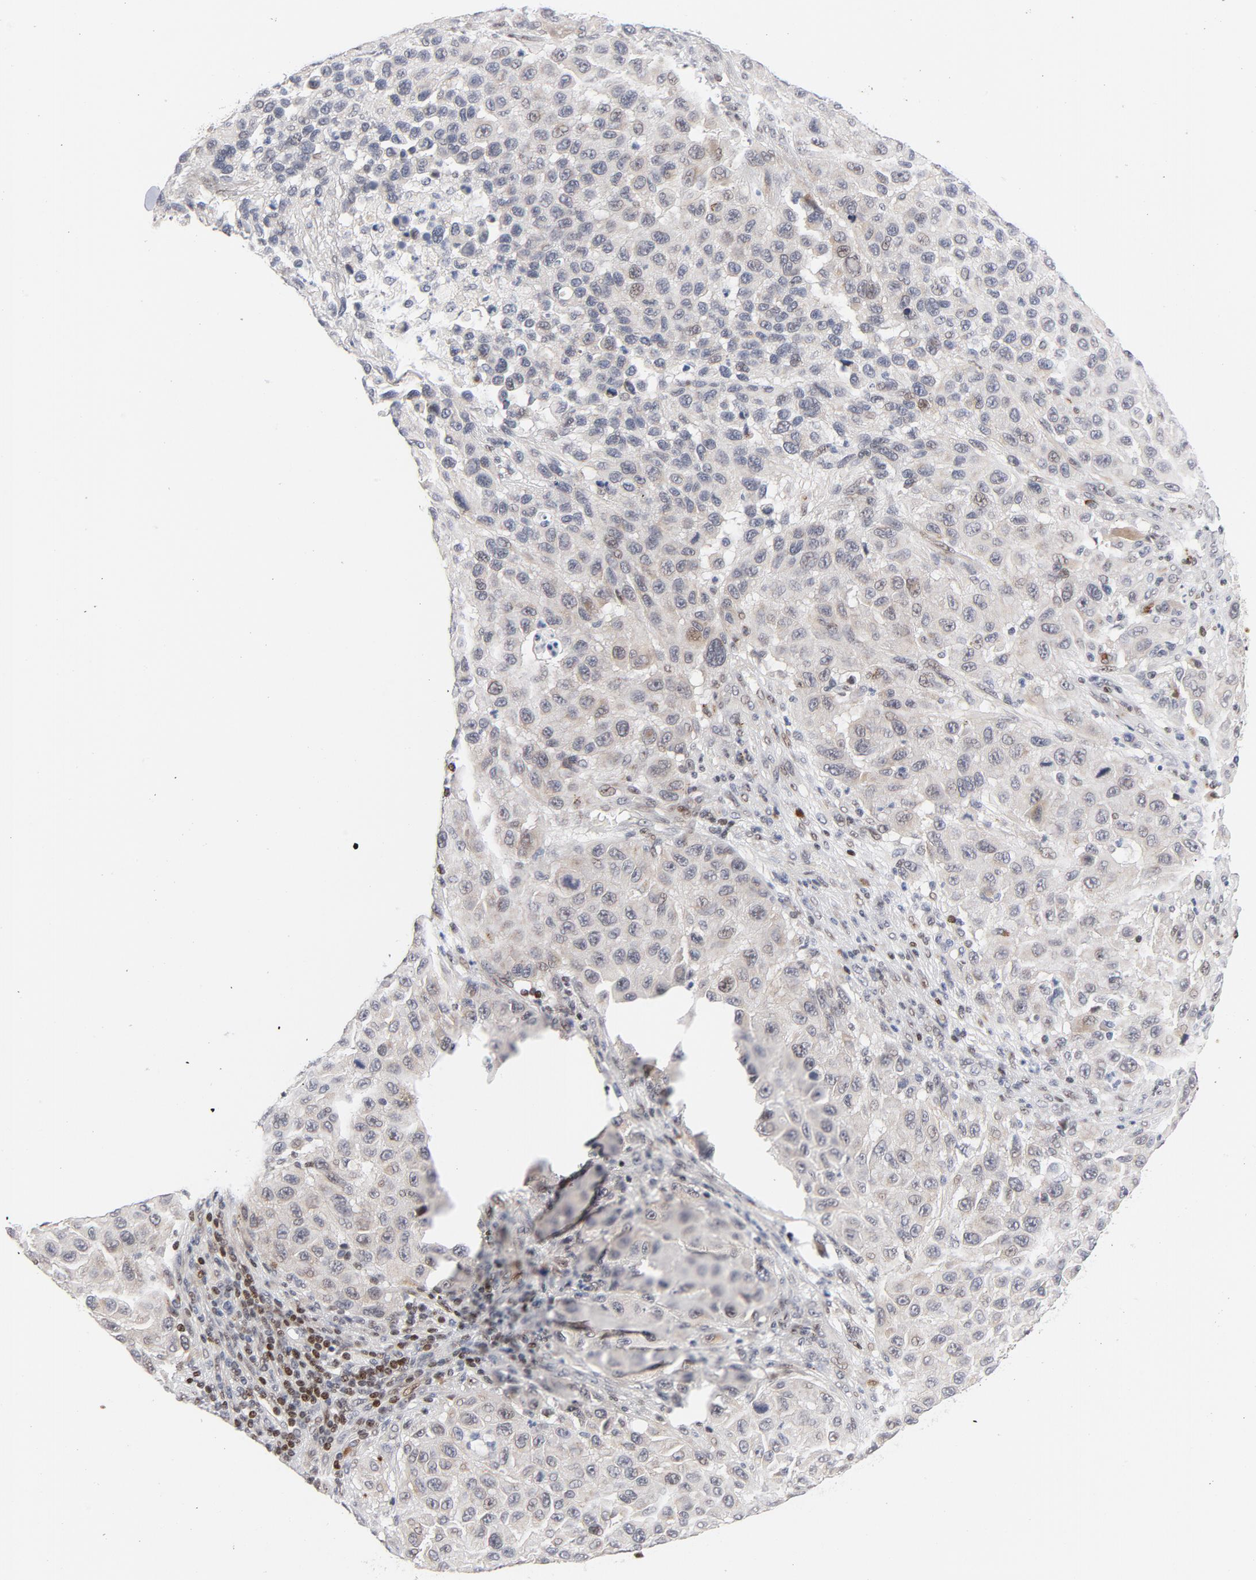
{"staining": {"intensity": "weak", "quantity": "<25%", "location": "nuclear"}, "tissue": "melanoma", "cell_type": "Tumor cells", "image_type": "cancer", "snomed": [{"axis": "morphology", "description": "Malignant melanoma, Metastatic site"}, {"axis": "topography", "description": "Lymph node"}], "caption": "An immunohistochemistry (IHC) micrograph of malignant melanoma (metastatic site) is shown. There is no staining in tumor cells of malignant melanoma (metastatic site).", "gene": "NFIC", "patient": {"sex": "male", "age": 61}}